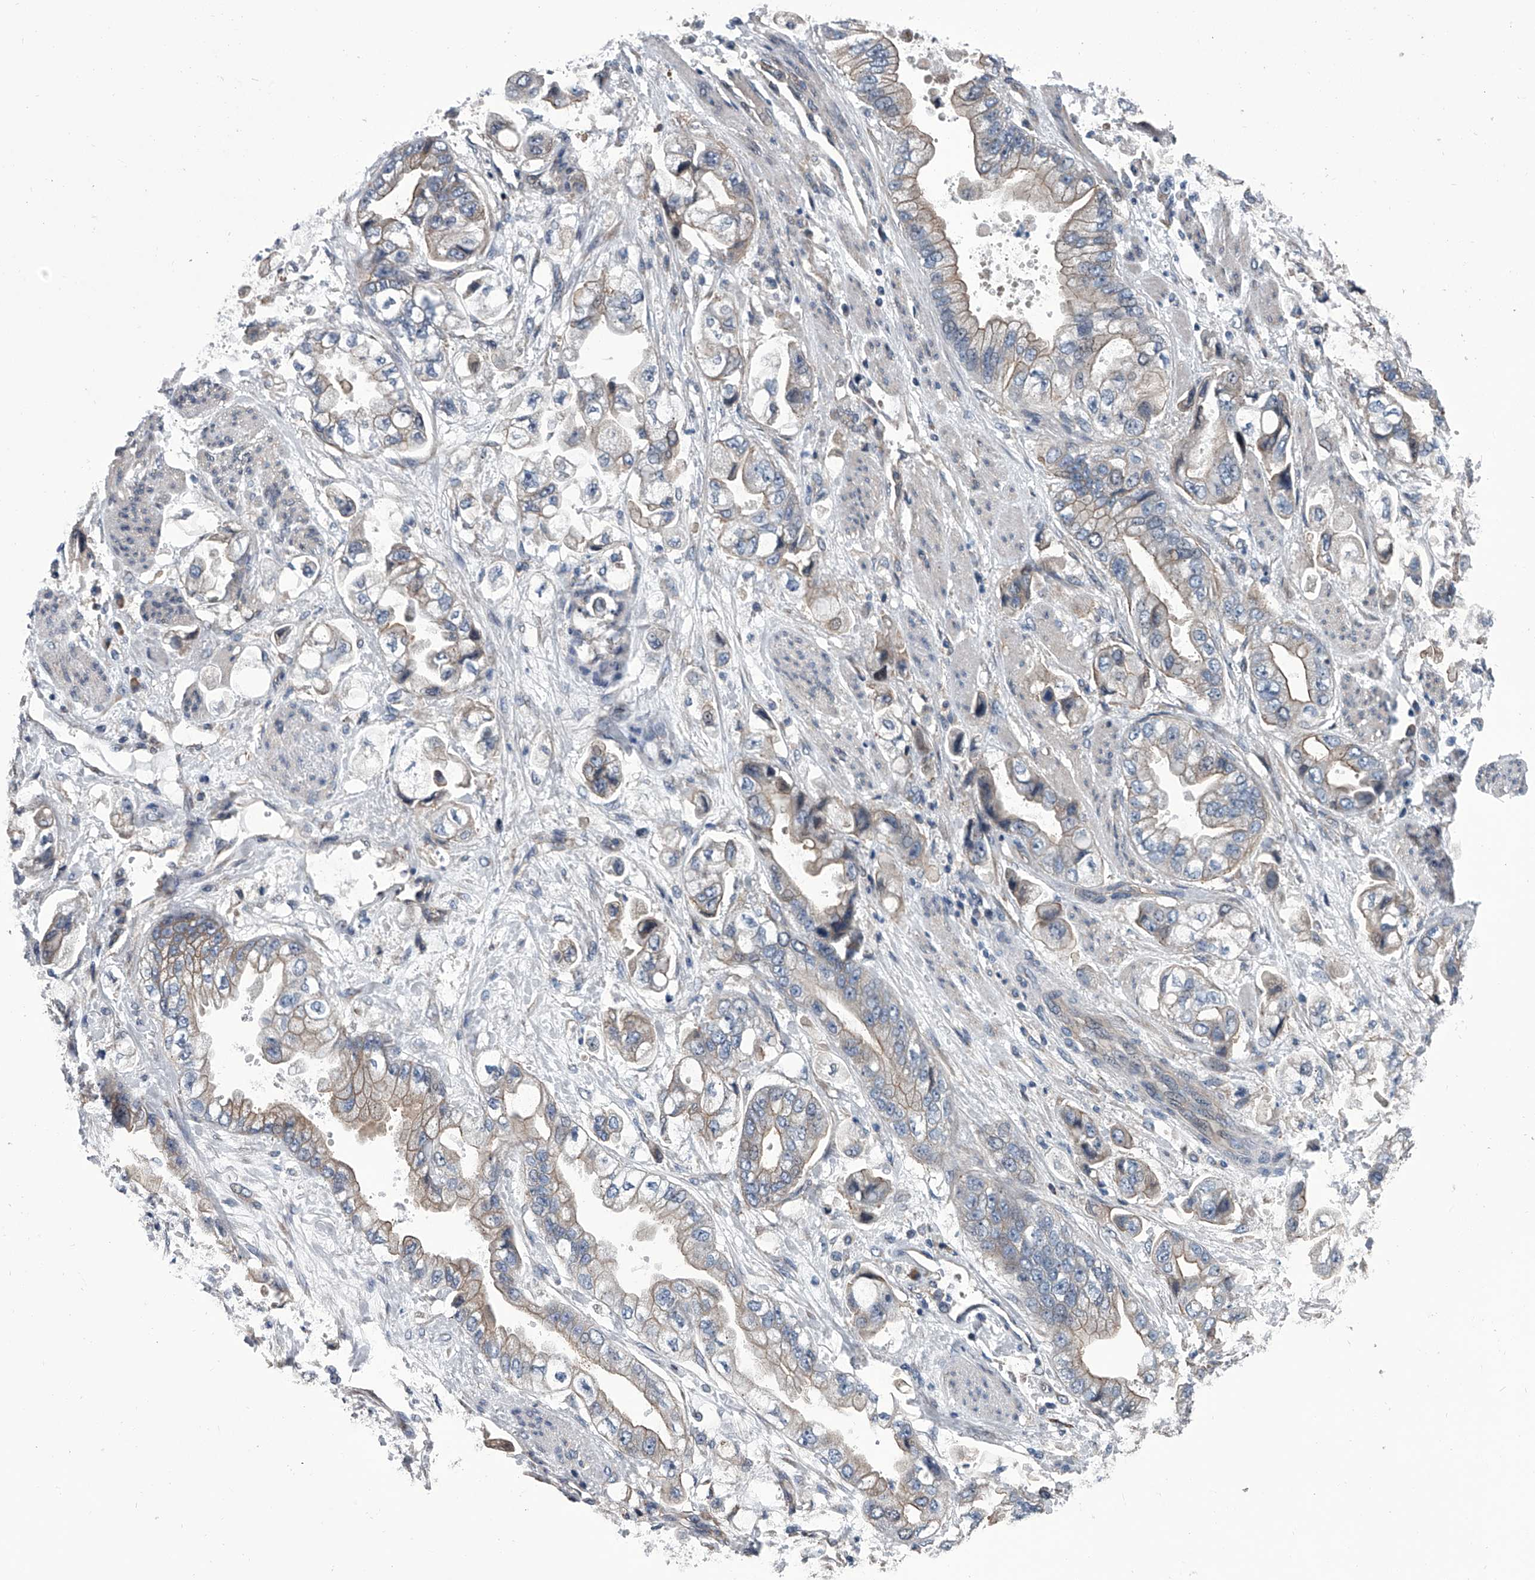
{"staining": {"intensity": "weak", "quantity": "25%-75%", "location": "cytoplasmic/membranous"}, "tissue": "stomach cancer", "cell_type": "Tumor cells", "image_type": "cancer", "snomed": [{"axis": "morphology", "description": "Adenocarcinoma, NOS"}, {"axis": "topography", "description": "Stomach"}], "caption": "This micrograph displays immunohistochemistry (IHC) staining of stomach adenocarcinoma, with low weak cytoplasmic/membranous expression in approximately 25%-75% of tumor cells.", "gene": "ABCG1", "patient": {"sex": "male", "age": 62}}